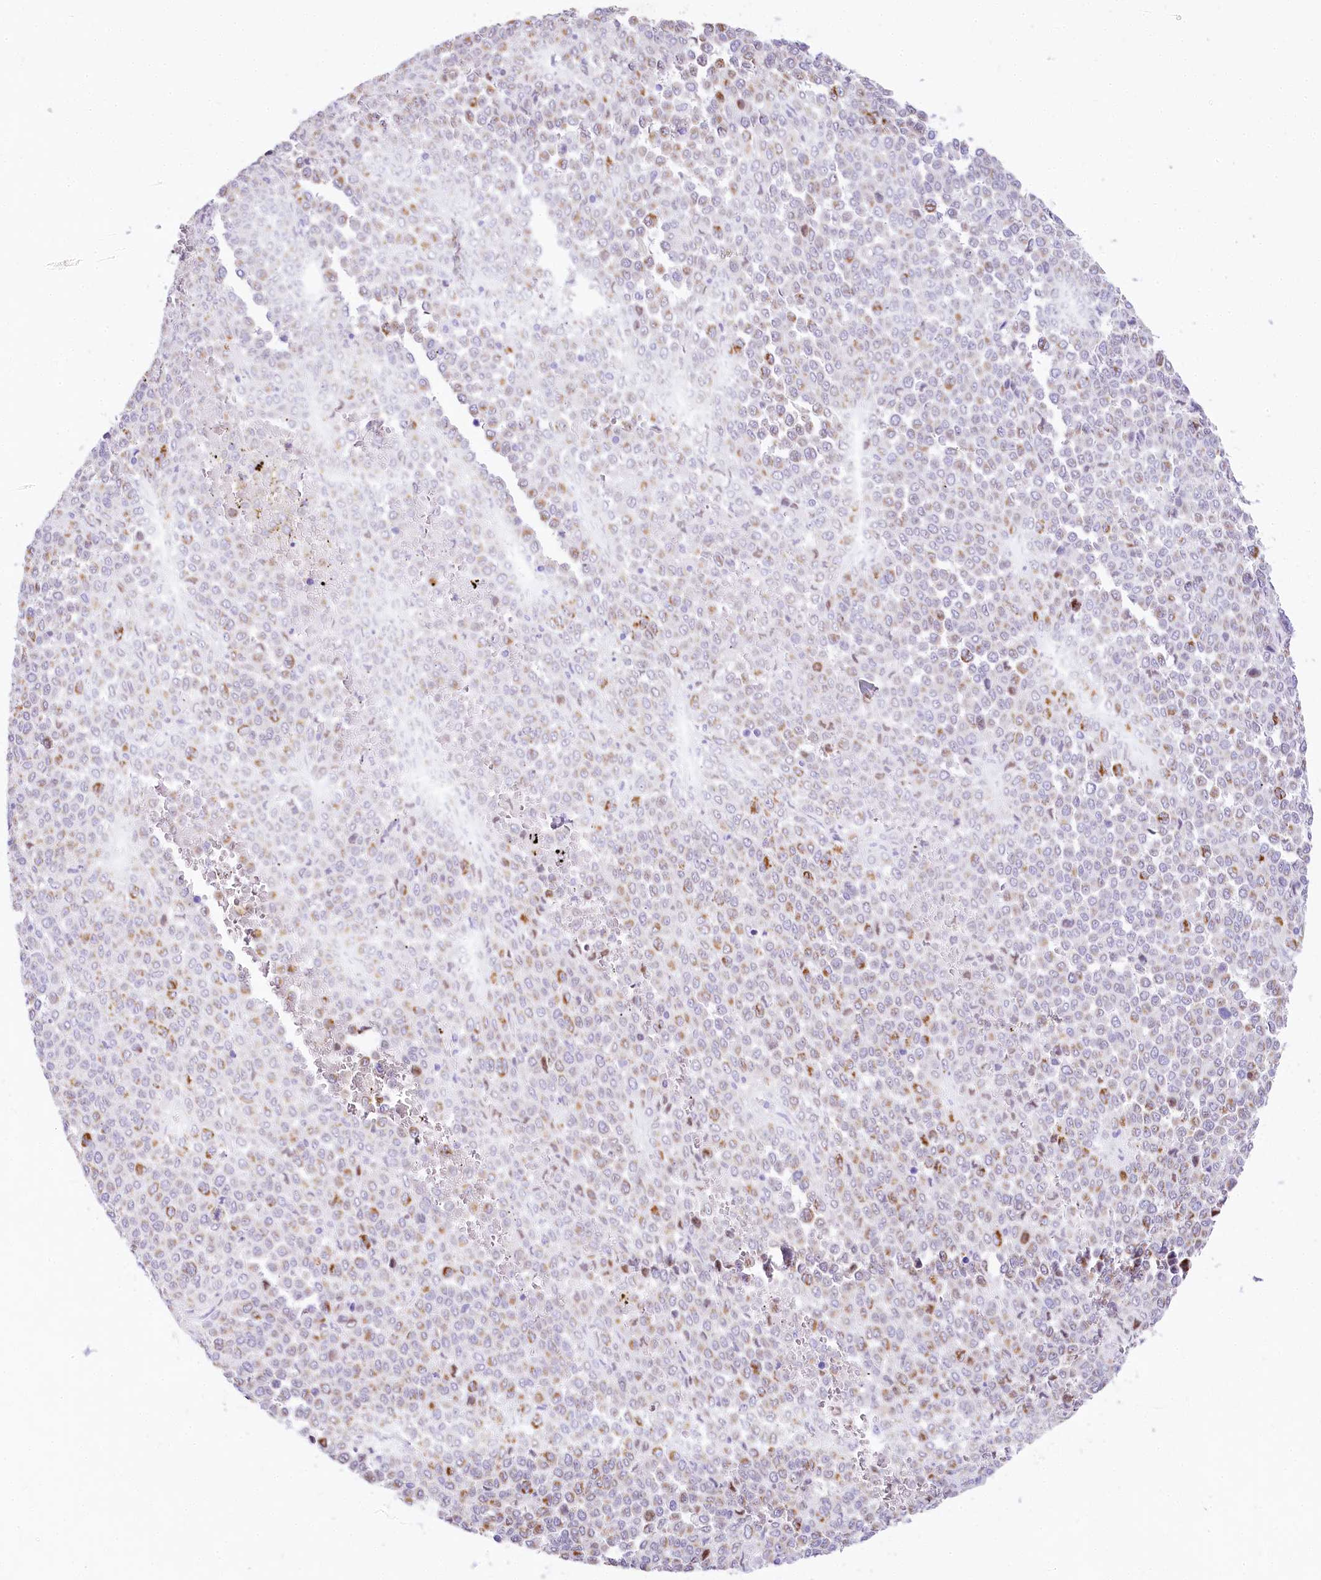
{"staining": {"intensity": "moderate", "quantity": "<25%", "location": "cytoplasmic/membranous"}, "tissue": "melanoma", "cell_type": "Tumor cells", "image_type": "cancer", "snomed": [{"axis": "morphology", "description": "Malignant melanoma, Metastatic site"}, {"axis": "topography", "description": "Pancreas"}], "caption": "Protein staining displays moderate cytoplasmic/membranous positivity in approximately <25% of tumor cells in melanoma.", "gene": "PPIP5K2", "patient": {"sex": "female", "age": 30}}